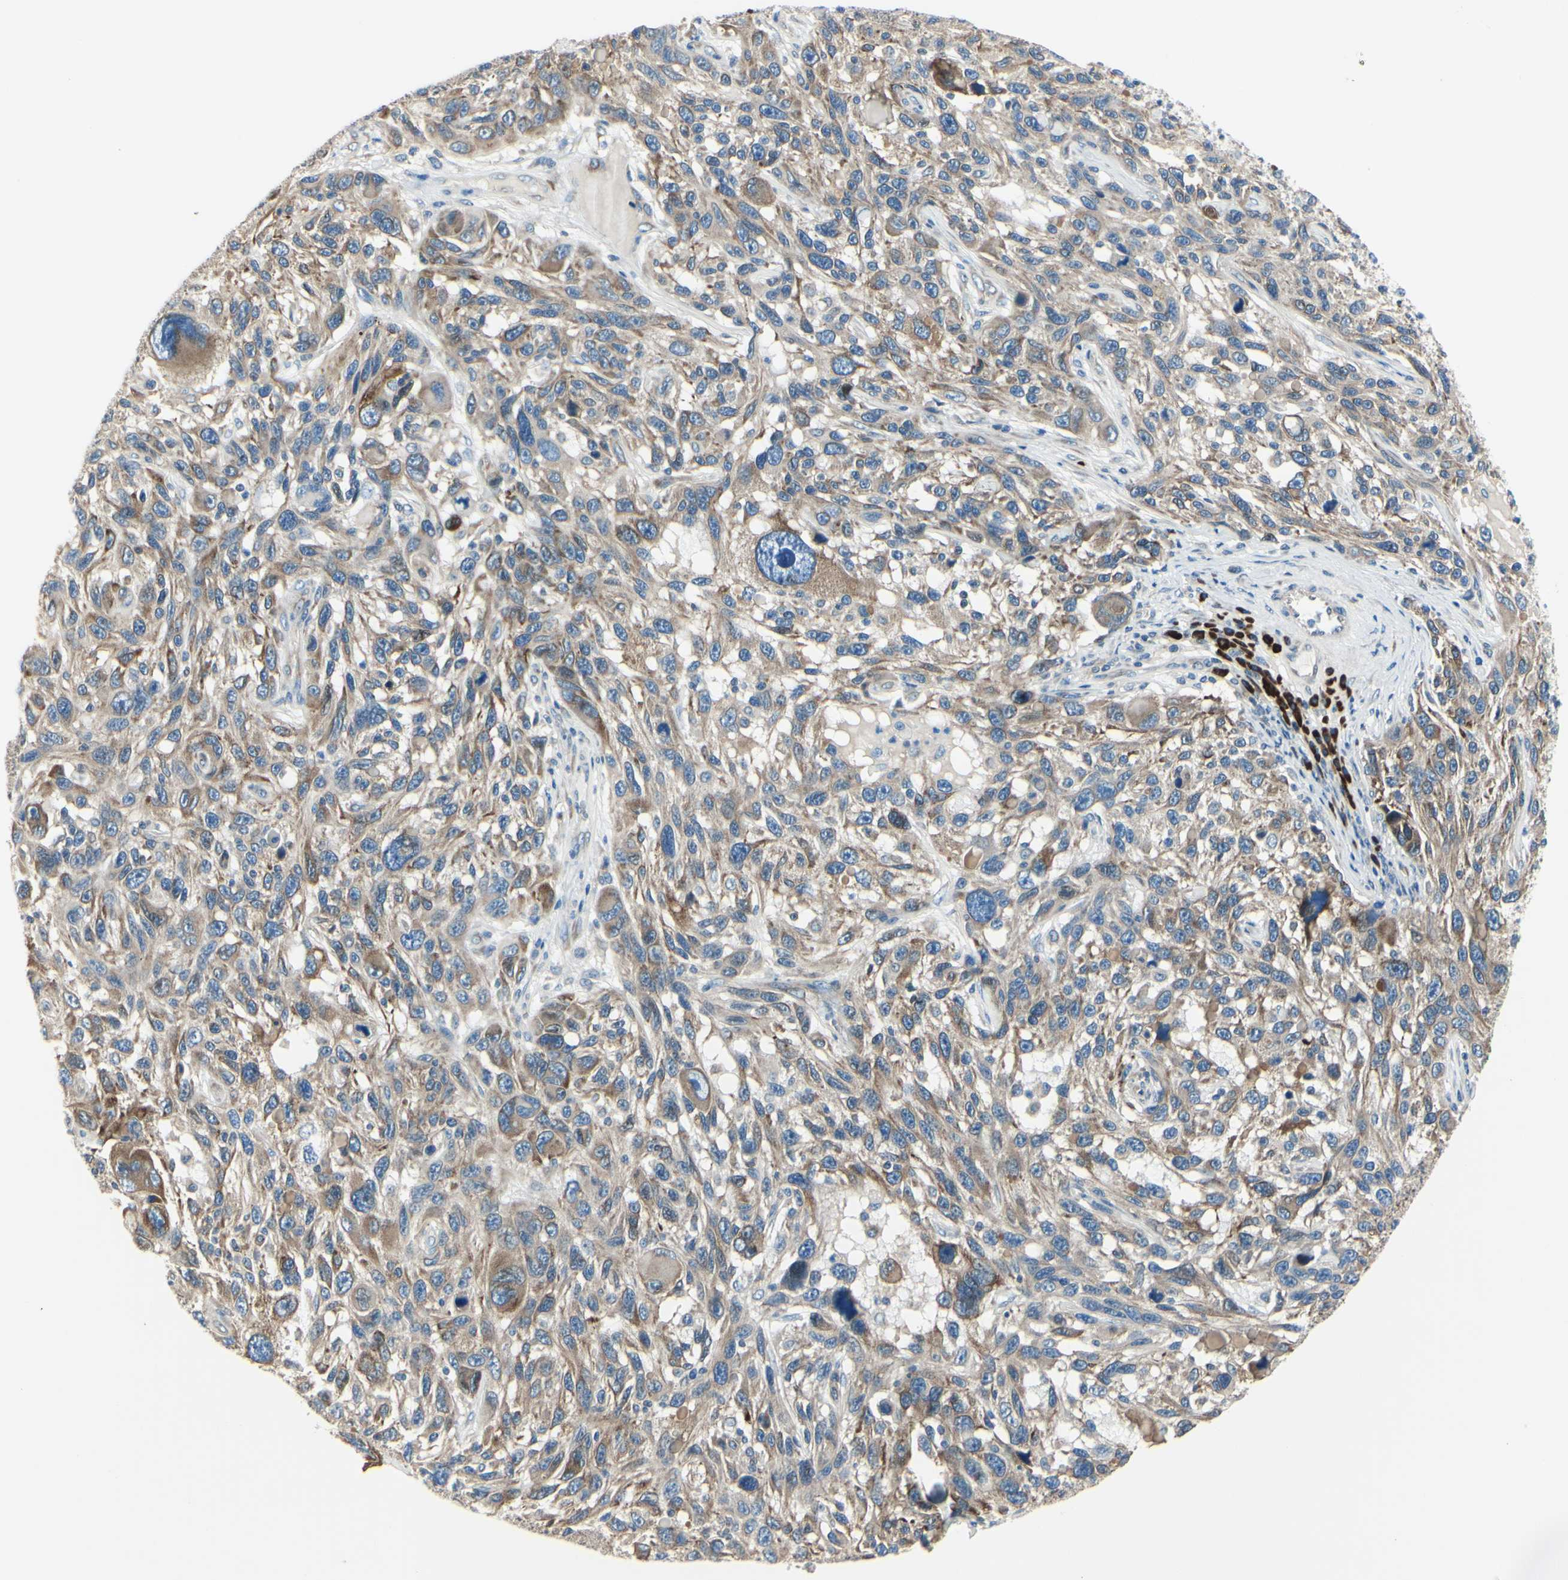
{"staining": {"intensity": "moderate", "quantity": ">75%", "location": "cytoplasmic/membranous"}, "tissue": "melanoma", "cell_type": "Tumor cells", "image_type": "cancer", "snomed": [{"axis": "morphology", "description": "Malignant melanoma, NOS"}, {"axis": "topography", "description": "Skin"}], "caption": "Moderate cytoplasmic/membranous positivity for a protein is identified in approximately >75% of tumor cells of malignant melanoma using immunohistochemistry.", "gene": "SELENOS", "patient": {"sex": "male", "age": 53}}